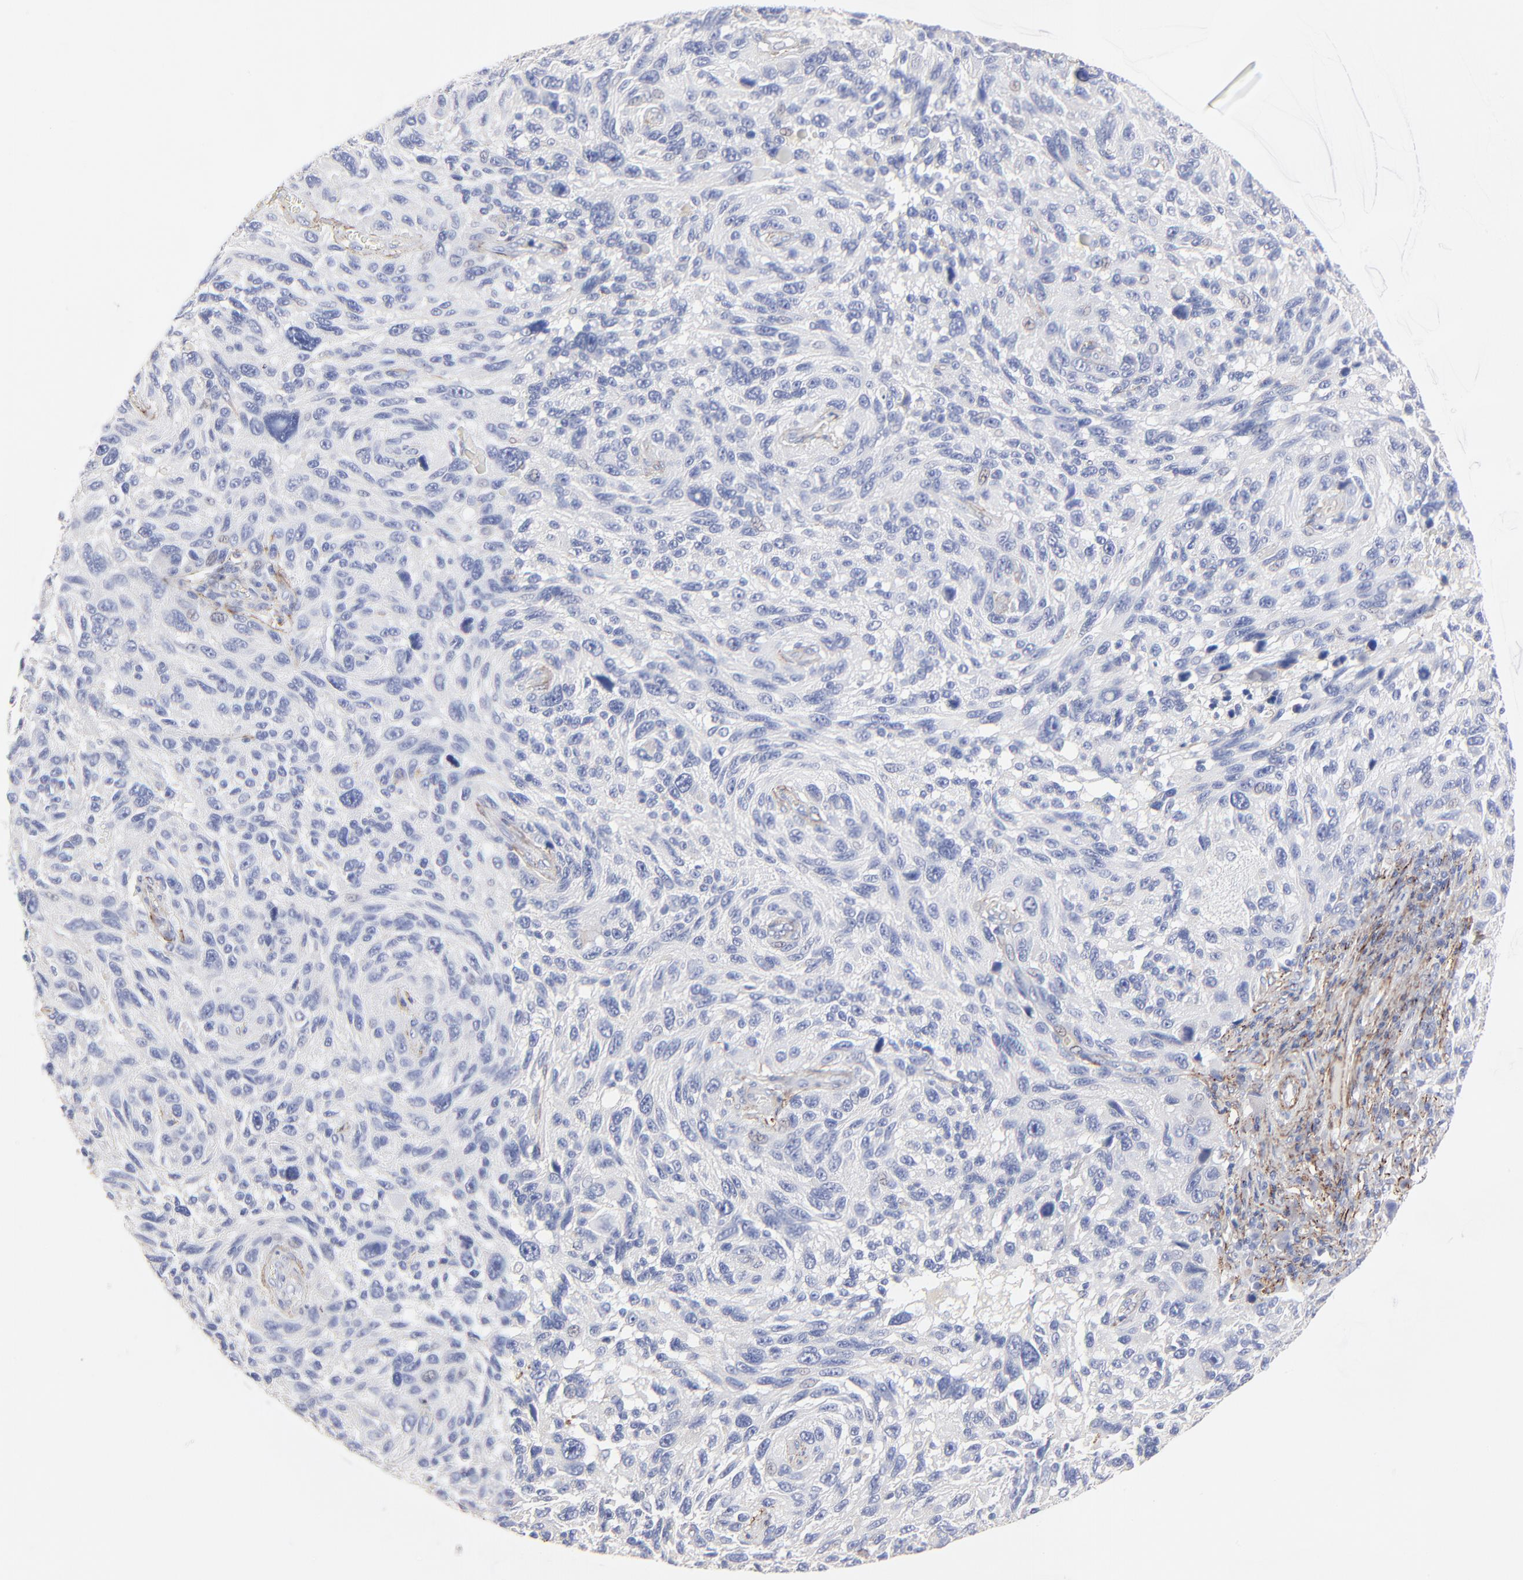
{"staining": {"intensity": "negative", "quantity": "none", "location": "none"}, "tissue": "melanoma", "cell_type": "Tumor cells", "image_type": "cancer", "snomed": [{"axis": "morphology", "description": "Malignant melanoma, NOS"}, {"axis": "topography", "description": "Skin"}], "caption": "A photomicrograph of melanoma stained for a protein shows no brown staining in tumor cells.", "gene": "FBLN2", "patient": {"sex": "male", "age": 53}}